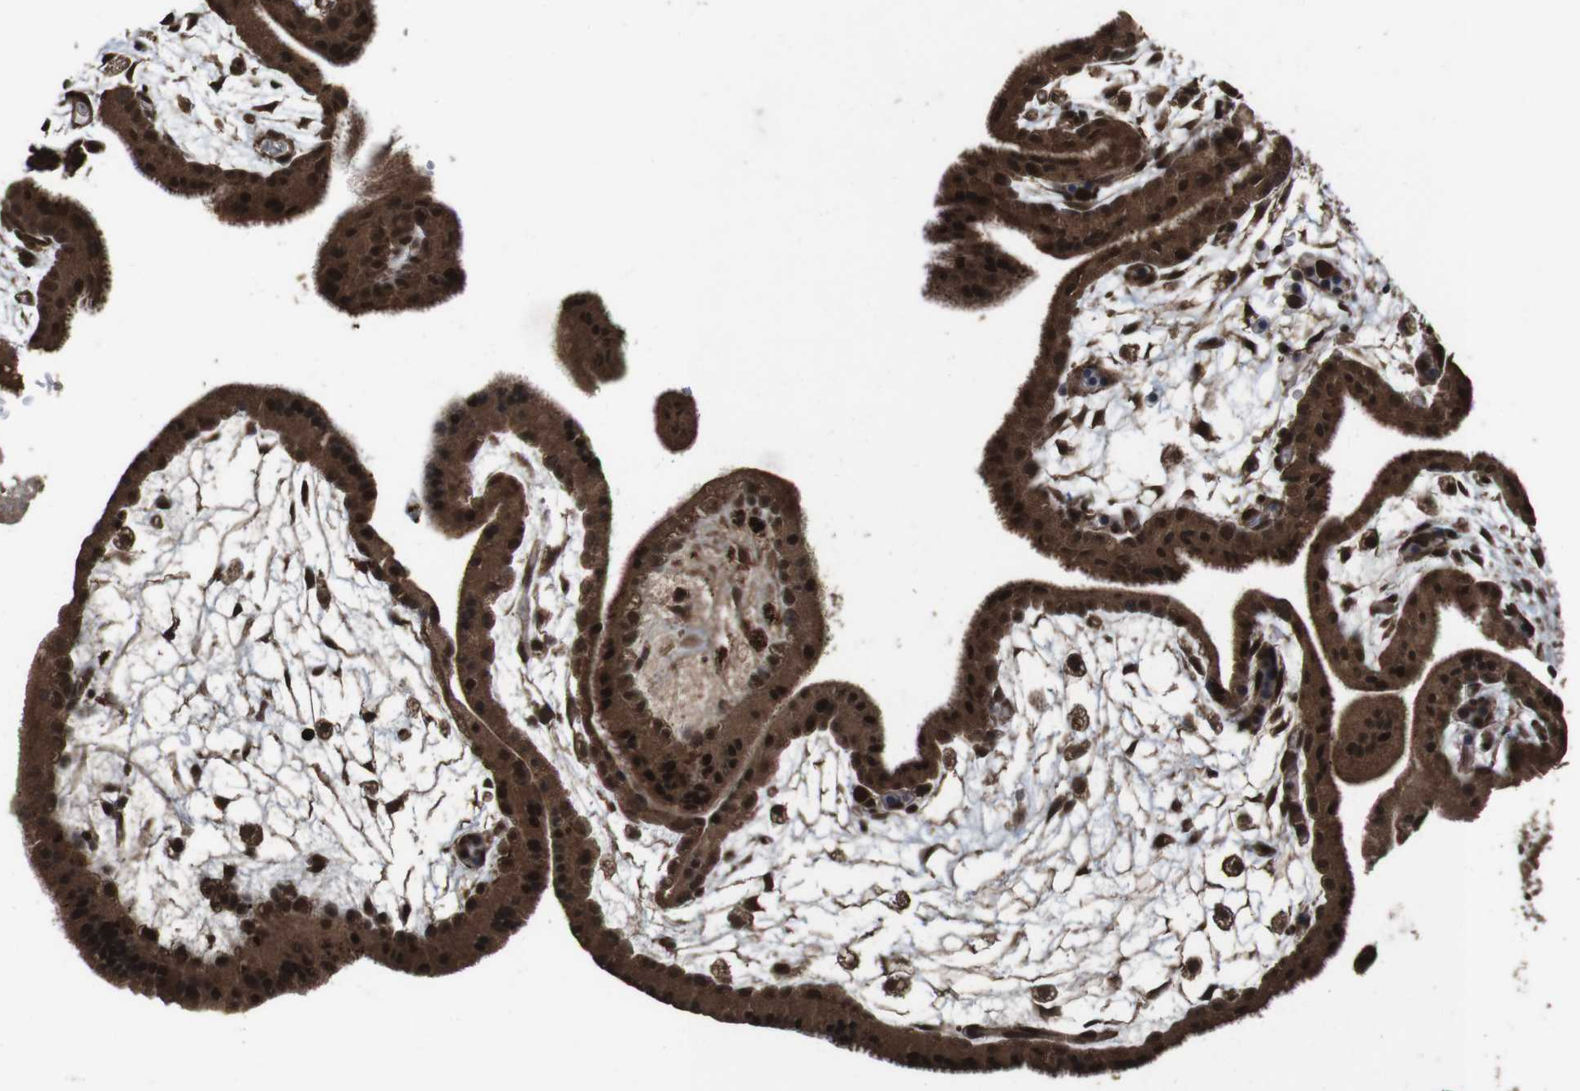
{"staining": {"intensity": "strong", "quantity": ">75%", "location": "cytoplasmic/membranous,nuclear"}, "tissue": "placenta", "cell_type": "Trophoblastic cells", "image_type": "normal", "snomed": [{"axis": "morphology", "description": "Normal tissue, NOS"}, {"axis": "topography", "description": "Placenta"}], "caption": "Brown immunohistochemical staining in normal human placenta exhibits strong cytoplasmic/membranous,nuclear positivity in about >75% of trophoblastic cells. (Brightfield microscopy of DAB IHC at high magnification).", "gene": "RRAS2", "patient": {"sex": "female", "age": 35}}